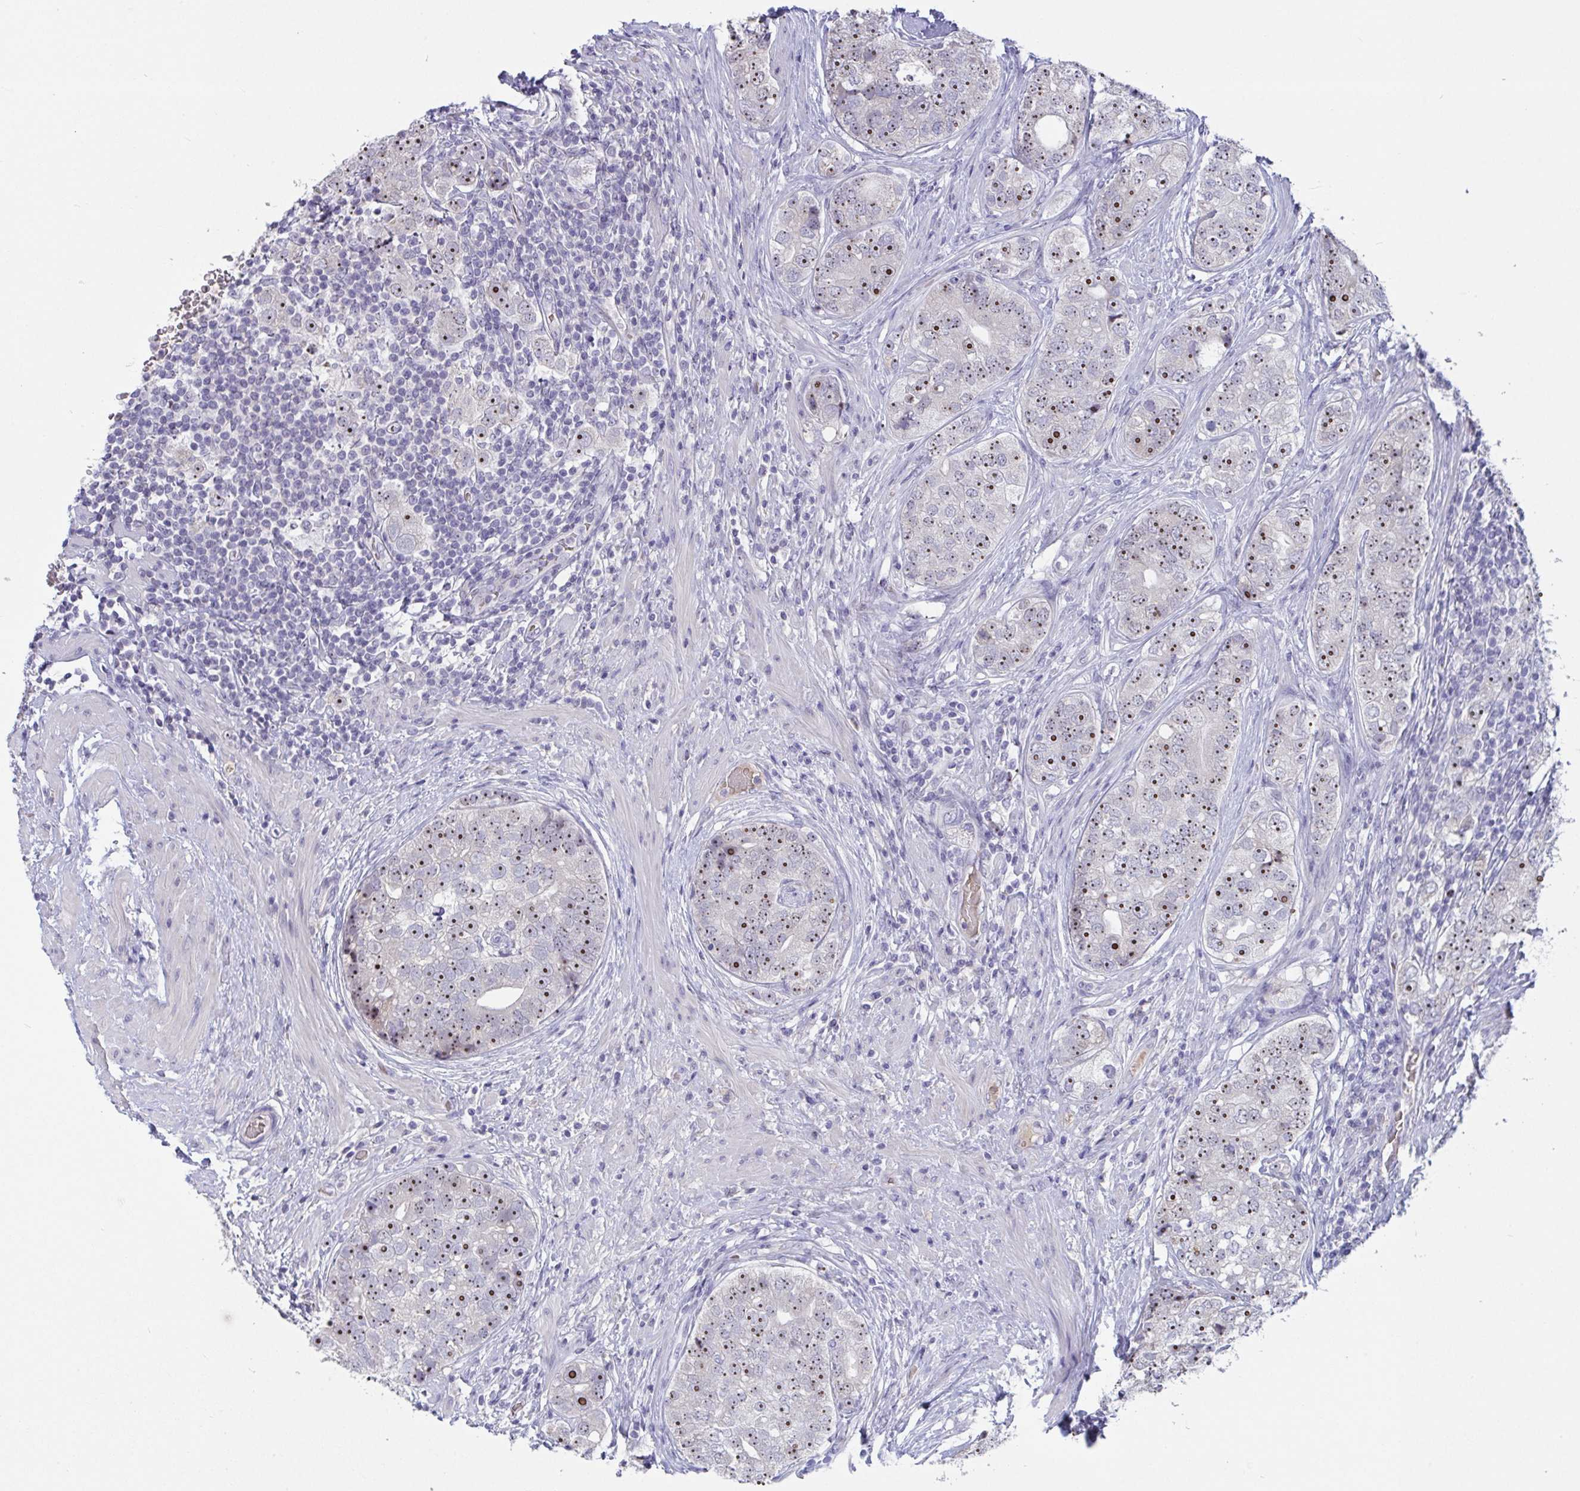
{"staining": {"intensity": "strong", "quantity": ">75%", "location": "nuclear"}, "tissue": "prostate cancer", "cell_type": "Tumor cells", "image_type": "cancer", "snomed": [{"axis": "morphology", "description": "Adenocarcinoma, High grade"}, {"axis": "topography", "description": "Prostate"}], "caption": "An immunohistochemistry (IHC) photomicrograph of tumor tissue is shown. Protein staining in brown shows strong nuclear positivity in prostate cancer (adenocarcinoma (high-grade)) within tumor cells. Nuclei are stained in blue.", "gene": "MYC", "patient": {"sex": "male", "age": 60}}